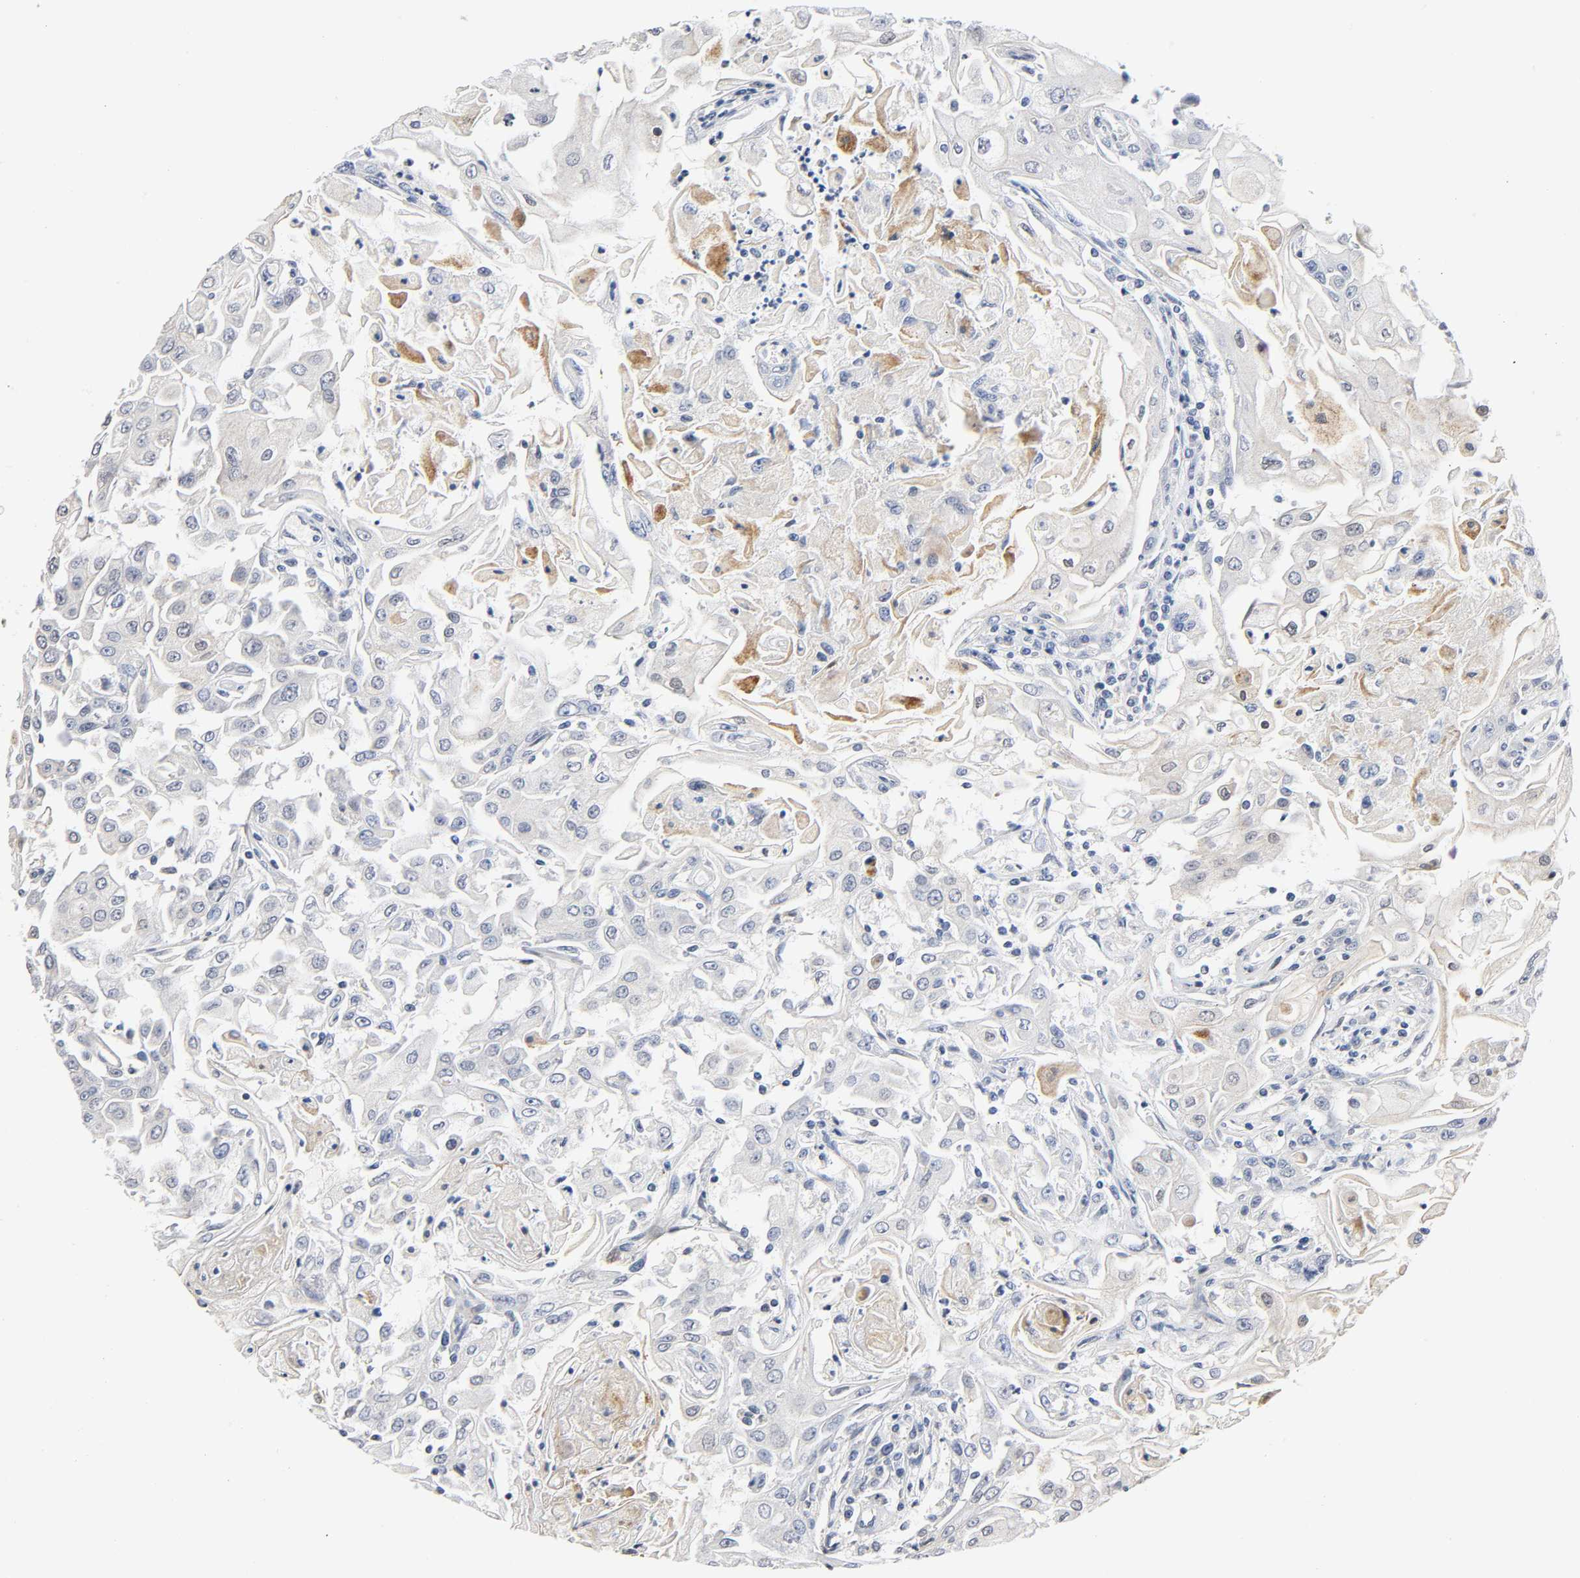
{"staining": {"intensity": "weak", "quantity": "<25%", "location": "cytoplasmic/membranous"}, "tissue": "head and neck cancer", "cell_type": "Tumor cells", "image_type": "cancer", "snomed": [{"axis": "morphology", "description": "Squamous cell carcinoma, NOS"}, {"axis": "topography", "description": "Oral tissue"}, {"axis": "topography", "description": "Head-Neck"}], "caption": "Immunohistochemistry photomicrograph of human squamous cell carcinoma (head and neck) stained for a protein (brown), which demonstrates no expression in tumor cells. (Stains: DAB immunohistochemistry (IHC) with hematoxylin counter stain, Microscopy: brightfield microscopy at high magnification).", "gene": "CASP9", "patient": {"sex": "female", "age": 76}}